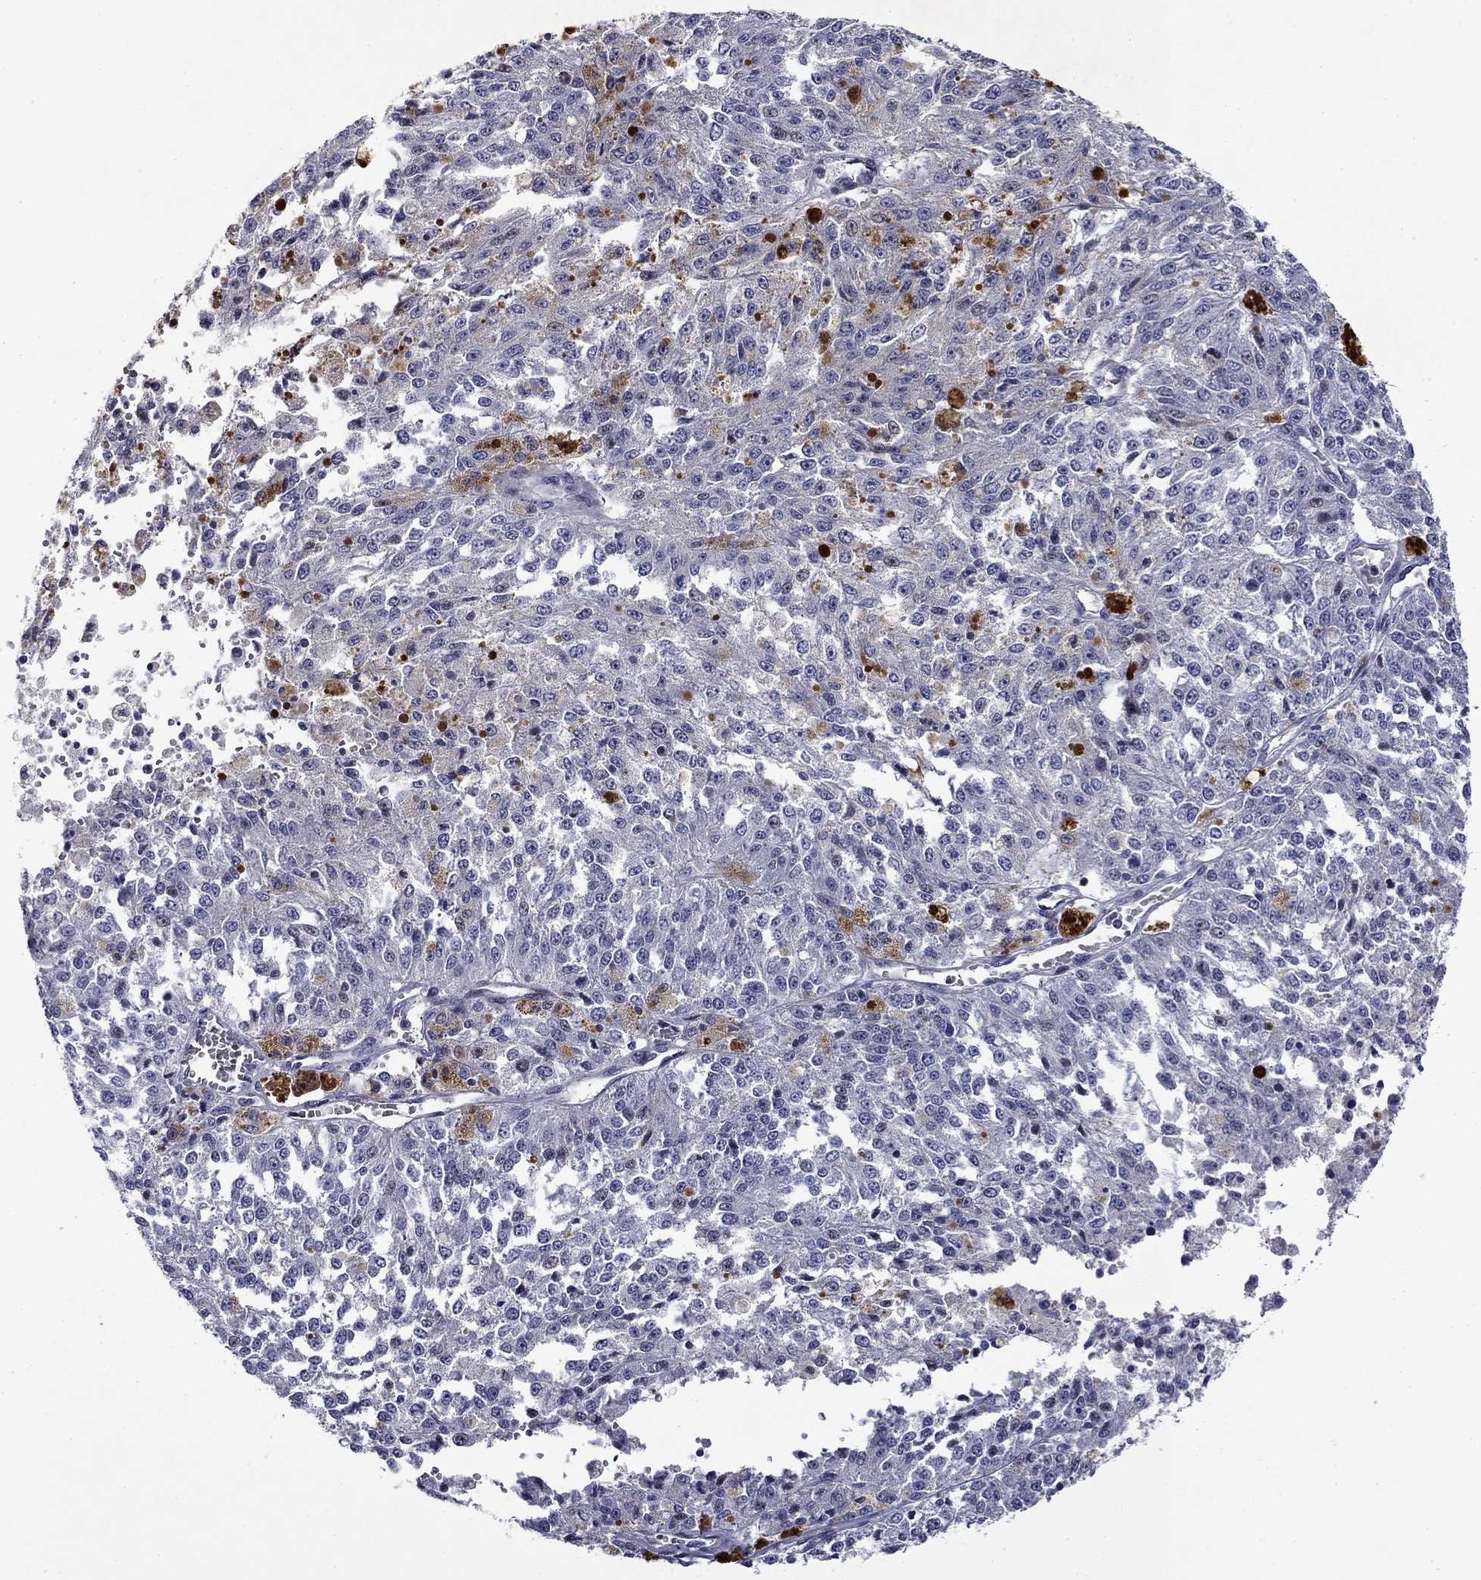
{"staining": {"intensity": "negative", "quantity": "none", "location": "none"}, "tissue": "melanoma", "cell_type": "Tumor cells", "image_type": "cancer", "snomed": [{"axis": "morphology", "description": "Malignant melanoma, Metastatic site"}, {"axis": "topography", "description": "Lymph node"}], "caption": "Immunohistochemistry image of neoplastic tissue: human malignant melanoma (metastatic site) stained with DAB displays no significant protein expression in tumor cells. (Immunohistochemistry, brightfield microscopy, high magnification).", "gene": "B3GAT1", "patient": {"sex": "female", "age": 64}}